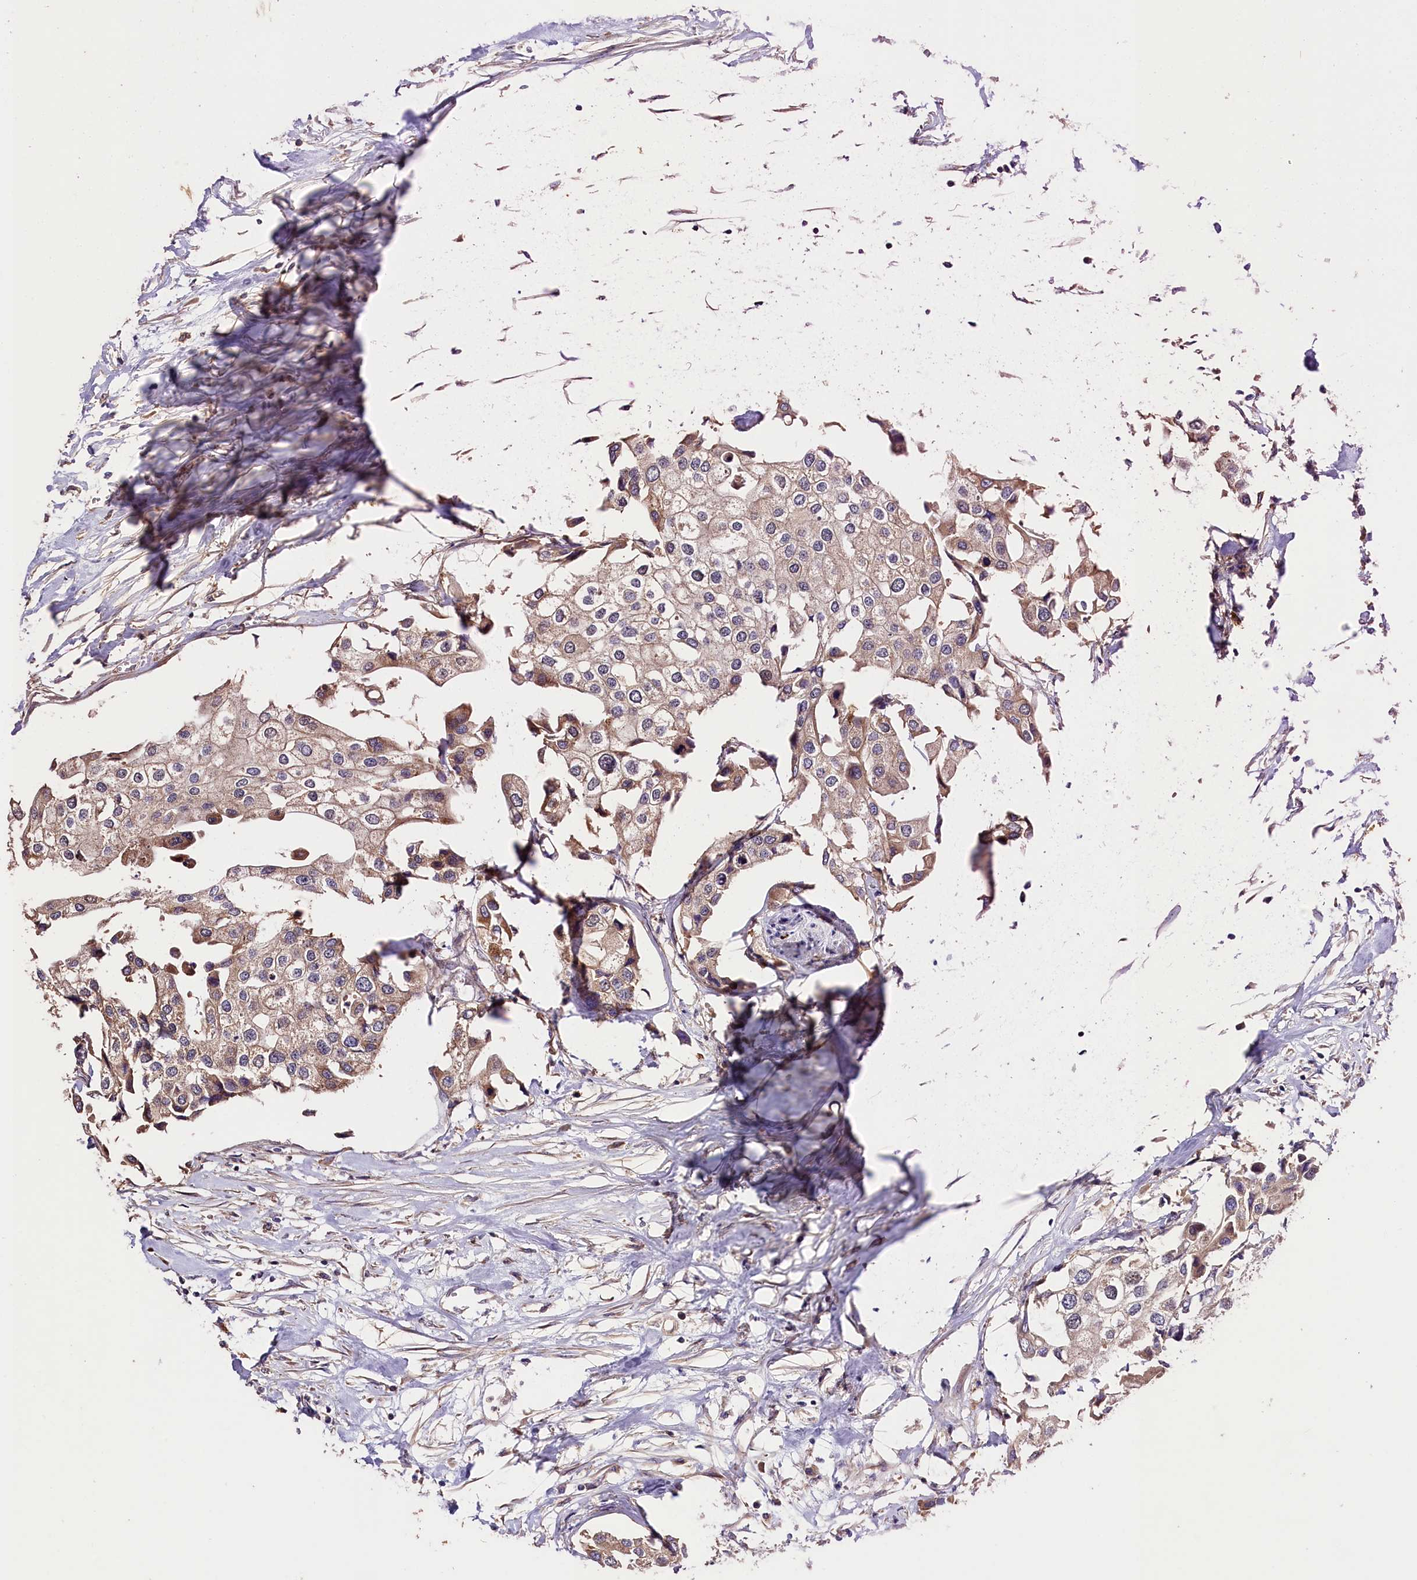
{"staining": {"intensity": "weak", "quantity": ">75%", "location": "cytoplasmic/membranous"}, "tissue": "urothelial cancer", "cell_type": "Tumor cells", "image_type": "cancer", "snomed": [{"axis": "morphology", "description": "Urothelial carcinoma, High grade"}, {"axis": "topography", "description": "Urinary bladder"}], "caption": "Immunohistochemistry staining of urothelial carcinoma (high-grade), which displays low levels of weak cytoplasmic/membranous expression in approximately >75% of tumor cells indicating weak cytoplasmic/membranous protein expression. The staining was performed using DAB (brown) for protein detection and nuclei were counterstained in hematoxylin (blue).", "gene": "CES3", "patient": {"sex": "male", "age": 64}}